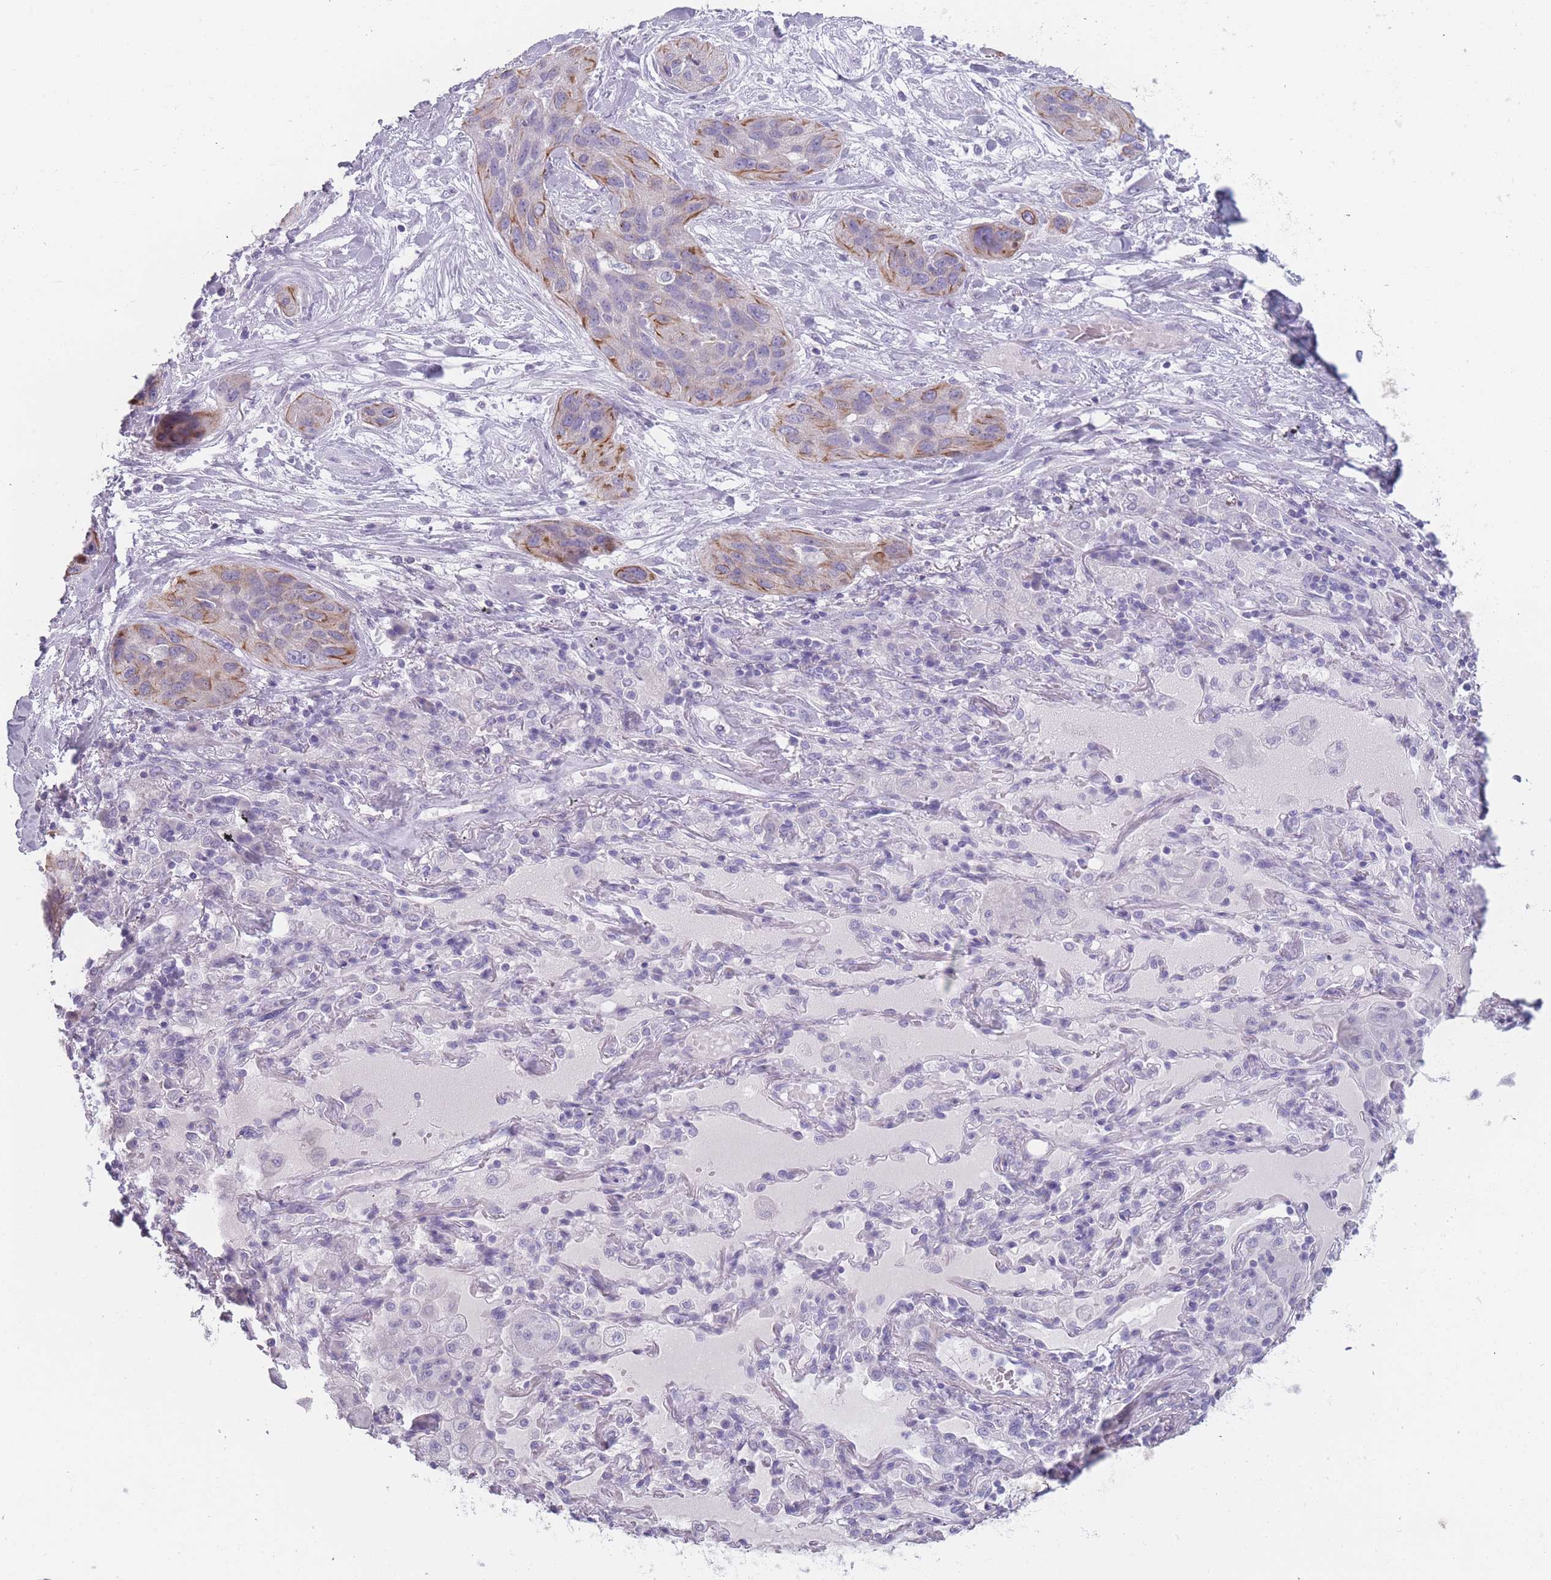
{"staining": {"intensity": "moderate", "quantity": "<25%", "location": "cytoplasmic/membranous"}, "tissue": "lung cancer", "cell_type": "Tumor cells", "image_type": "cancer", "snomed": [{"axis": "morphology", "description": "Squamous cell carcinoma, NOS"}, {"axis": "topography", "description": "Lung"}], "caption": "IHC histopathology image of human squamous cell carcinoma (lung) stained for a protein (brown), which displays low levels of moderate cytoplasmic/membranous positivity in about <25% of tumor cells.", "gene": "PPFIA3", "patient": {"sex": "female", "age": 70}}